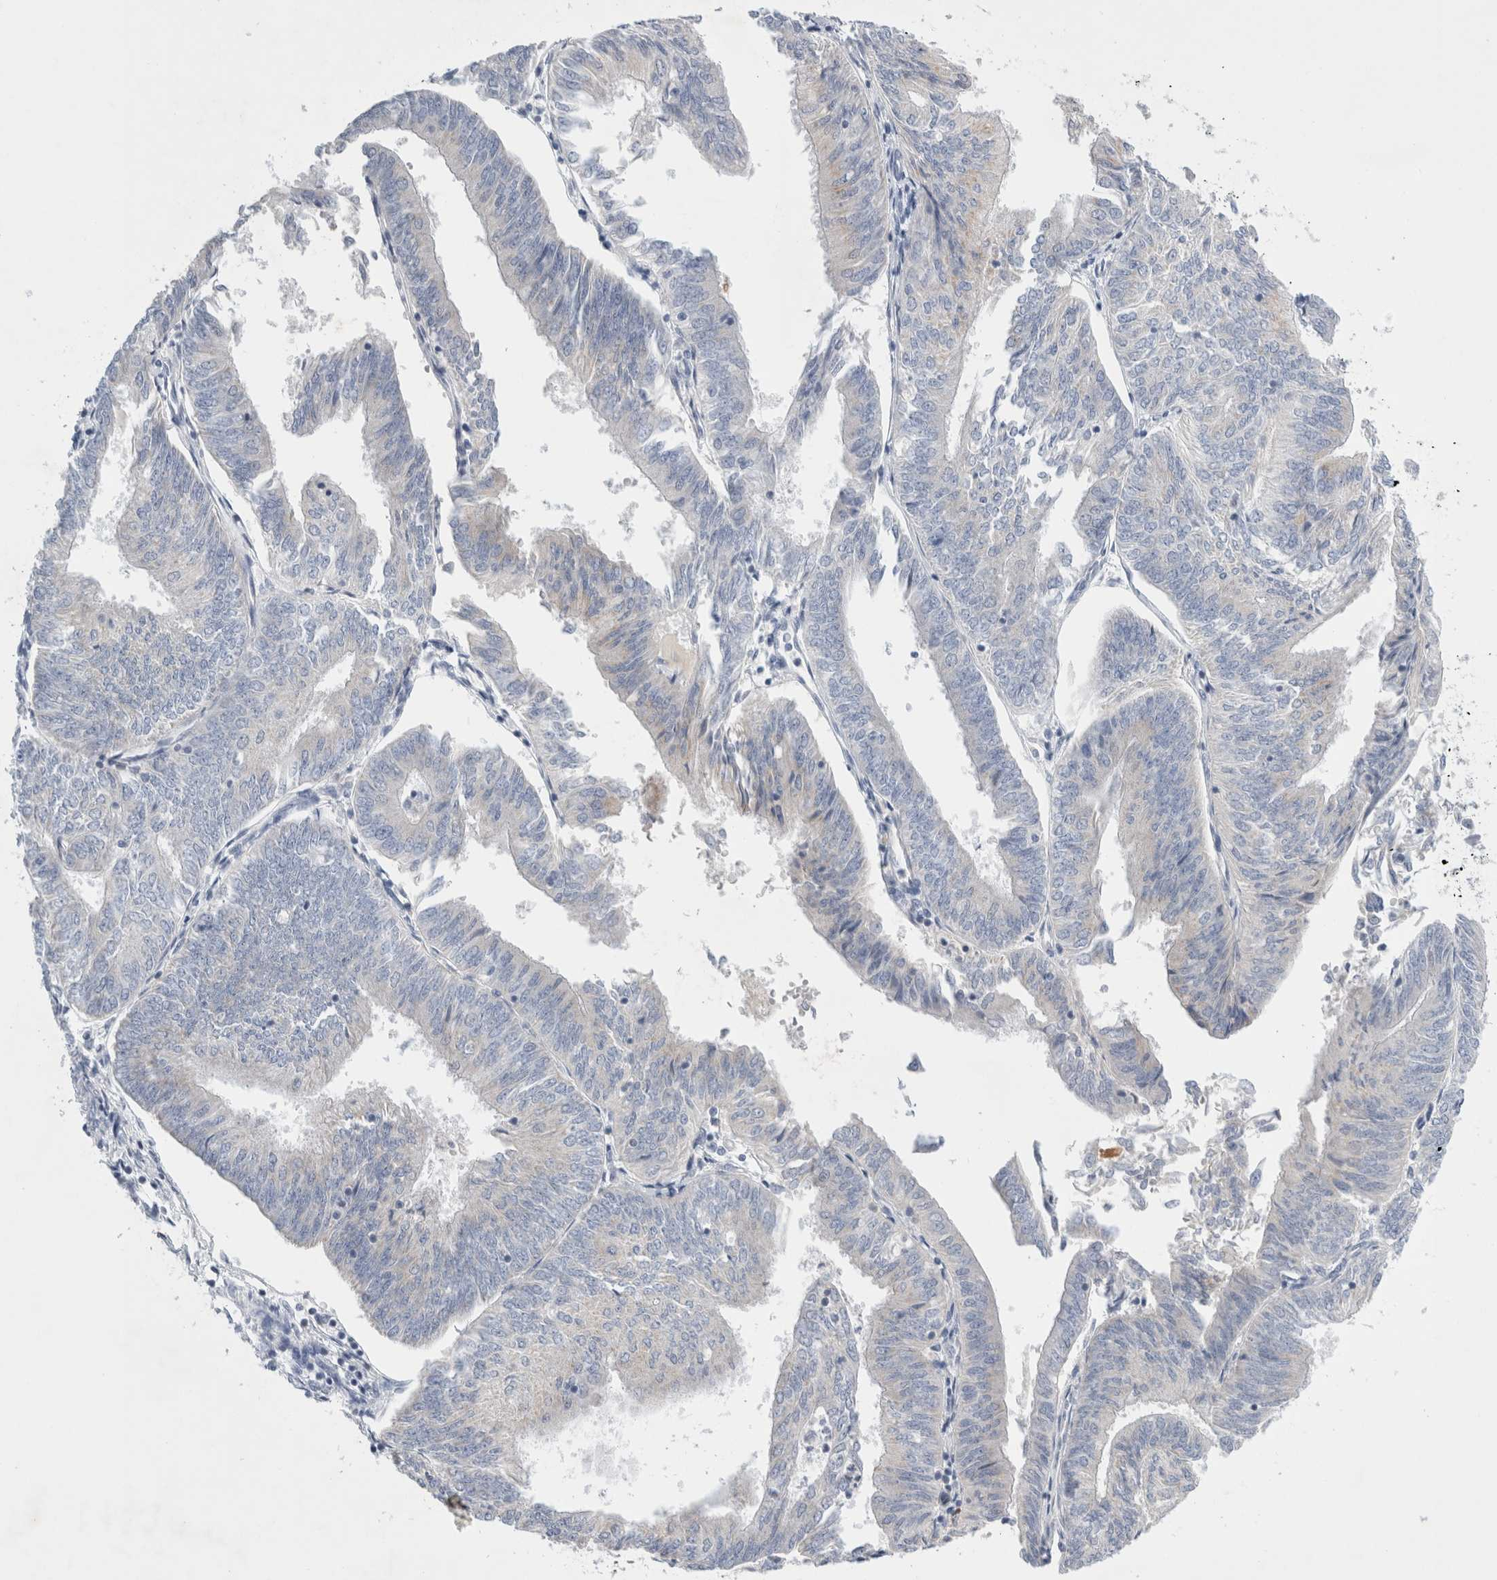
{"staining": {"intensity": "negative", "quantity": "none", "location": "none"}, "tissue": "endometrial cancer", "cell_type": "Tumor cells", "image_type": "cancer", "snomed": [{"axis": "morphology", "description": "Adenocarcinoma, NOS"}, {"axis": "topography", "description": "Endometrium"}], "caption": "IHC photomicrograph of neoplastic tissue: adenocarcinoma (endometrial) stained with DAB (3,3'-diaminobenzidine) displays no significant protein positivity in tumor cells.", "gene": "SLC22A12", "patient": {"sex": "female", "age": 58}}